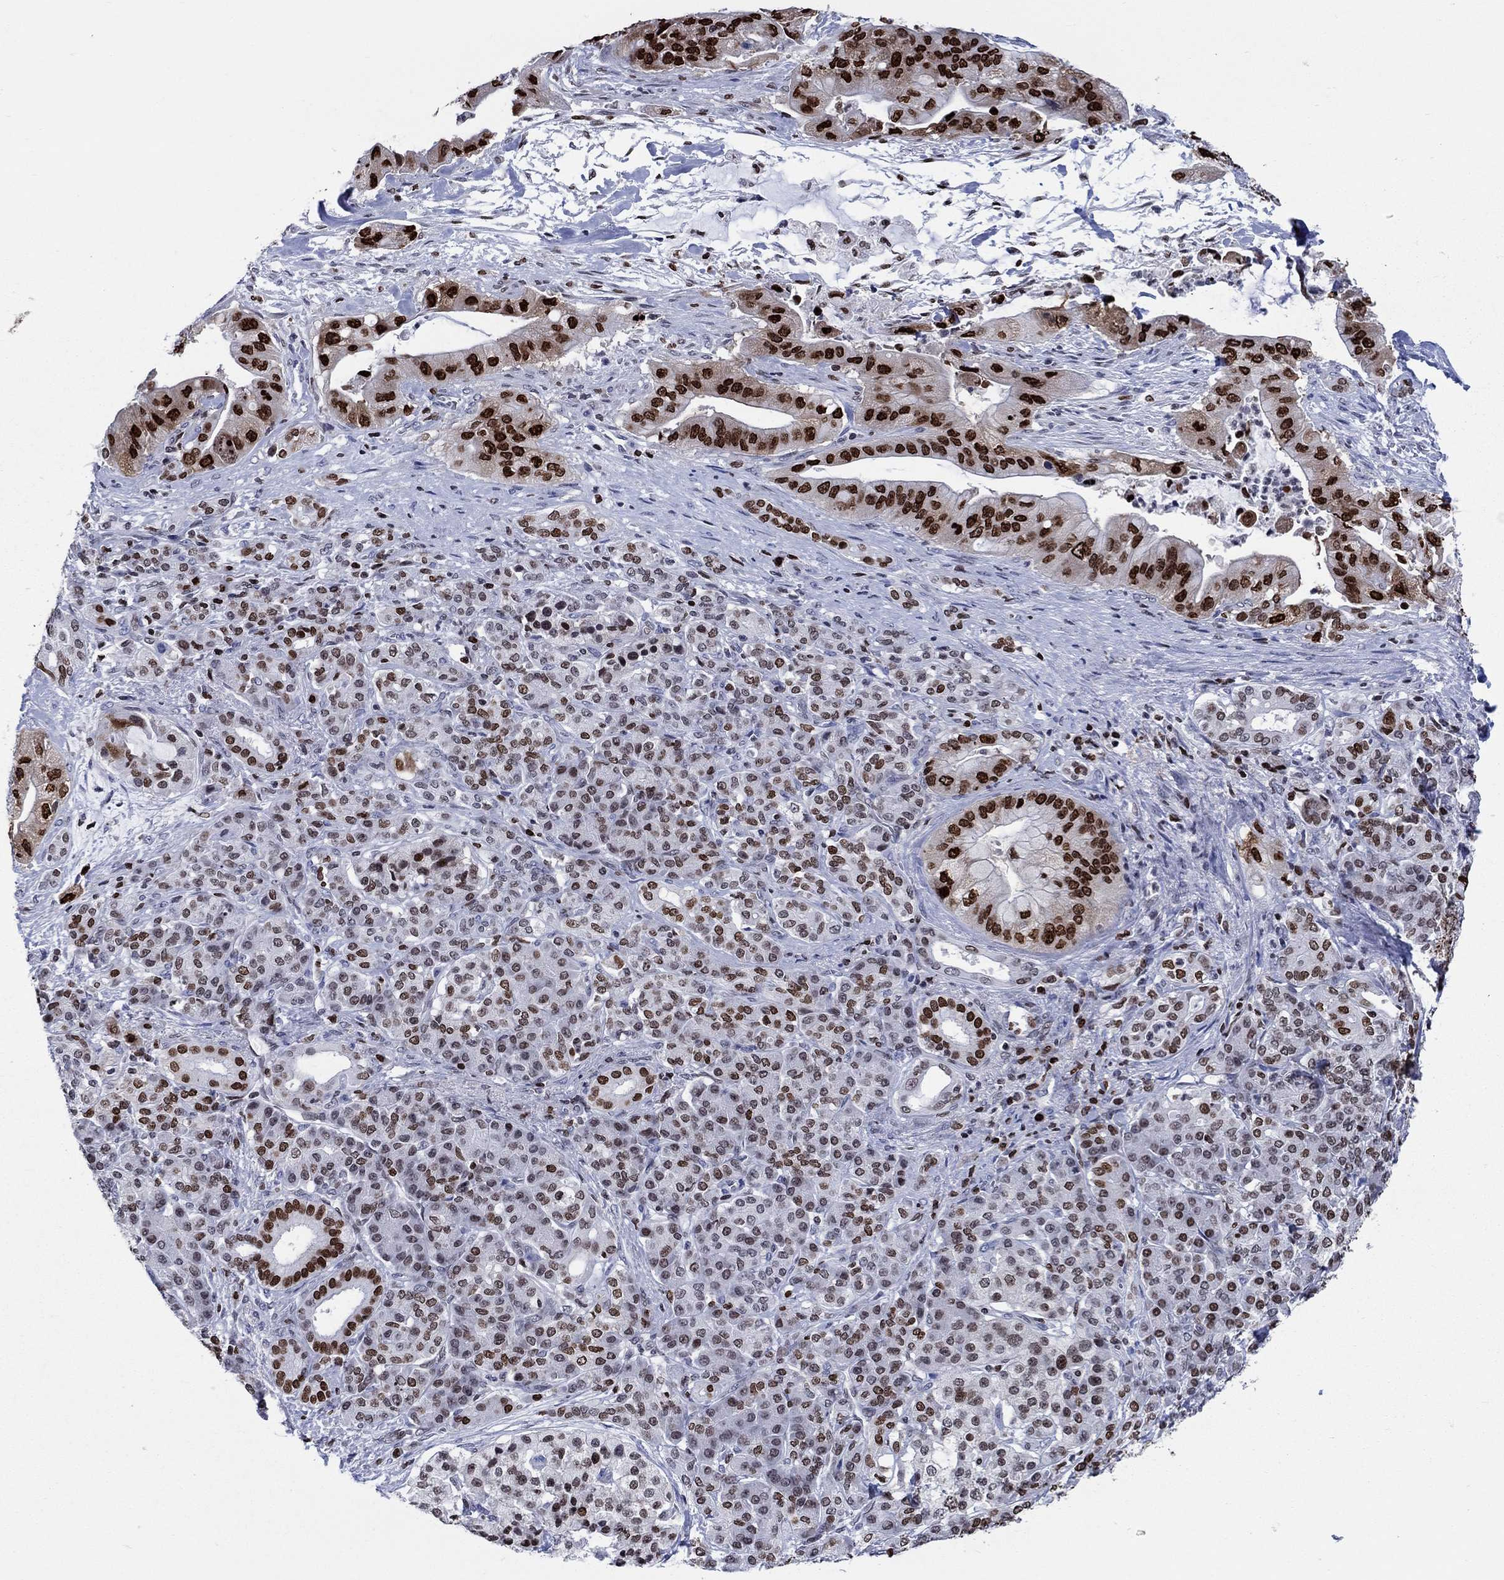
{"staining": {"intensity": "strong", "quantity": "25%-75%", "location": "nuclear"}, "tissue": "pancreatic cancer", "cell_type": "Tumor cells", "image_type": "cancer", "snomed": [{"axis": "morphology", "description": "Normal tissue, NOS"}, {"axis": "morphology", "description": "Inflammation, NOS"}, {"axis": "morphology", "description": "Adenocarcinoma, NOS"}, {"axis": "topography", "description": "Pancreas"}], "caption": "Immunohistochemistry histopathology image of neoplastic tissue: human pancreatic cancer (adenocarcinoma) stained using immunohistochemistry (IHC) exhibits high levels of strong protein expression localized specifically in the nuclear of tumor cells, appearing as a nuclear brown color.", "gene": "HMGA1", "patient": {"sex": "male", "age": 57}}